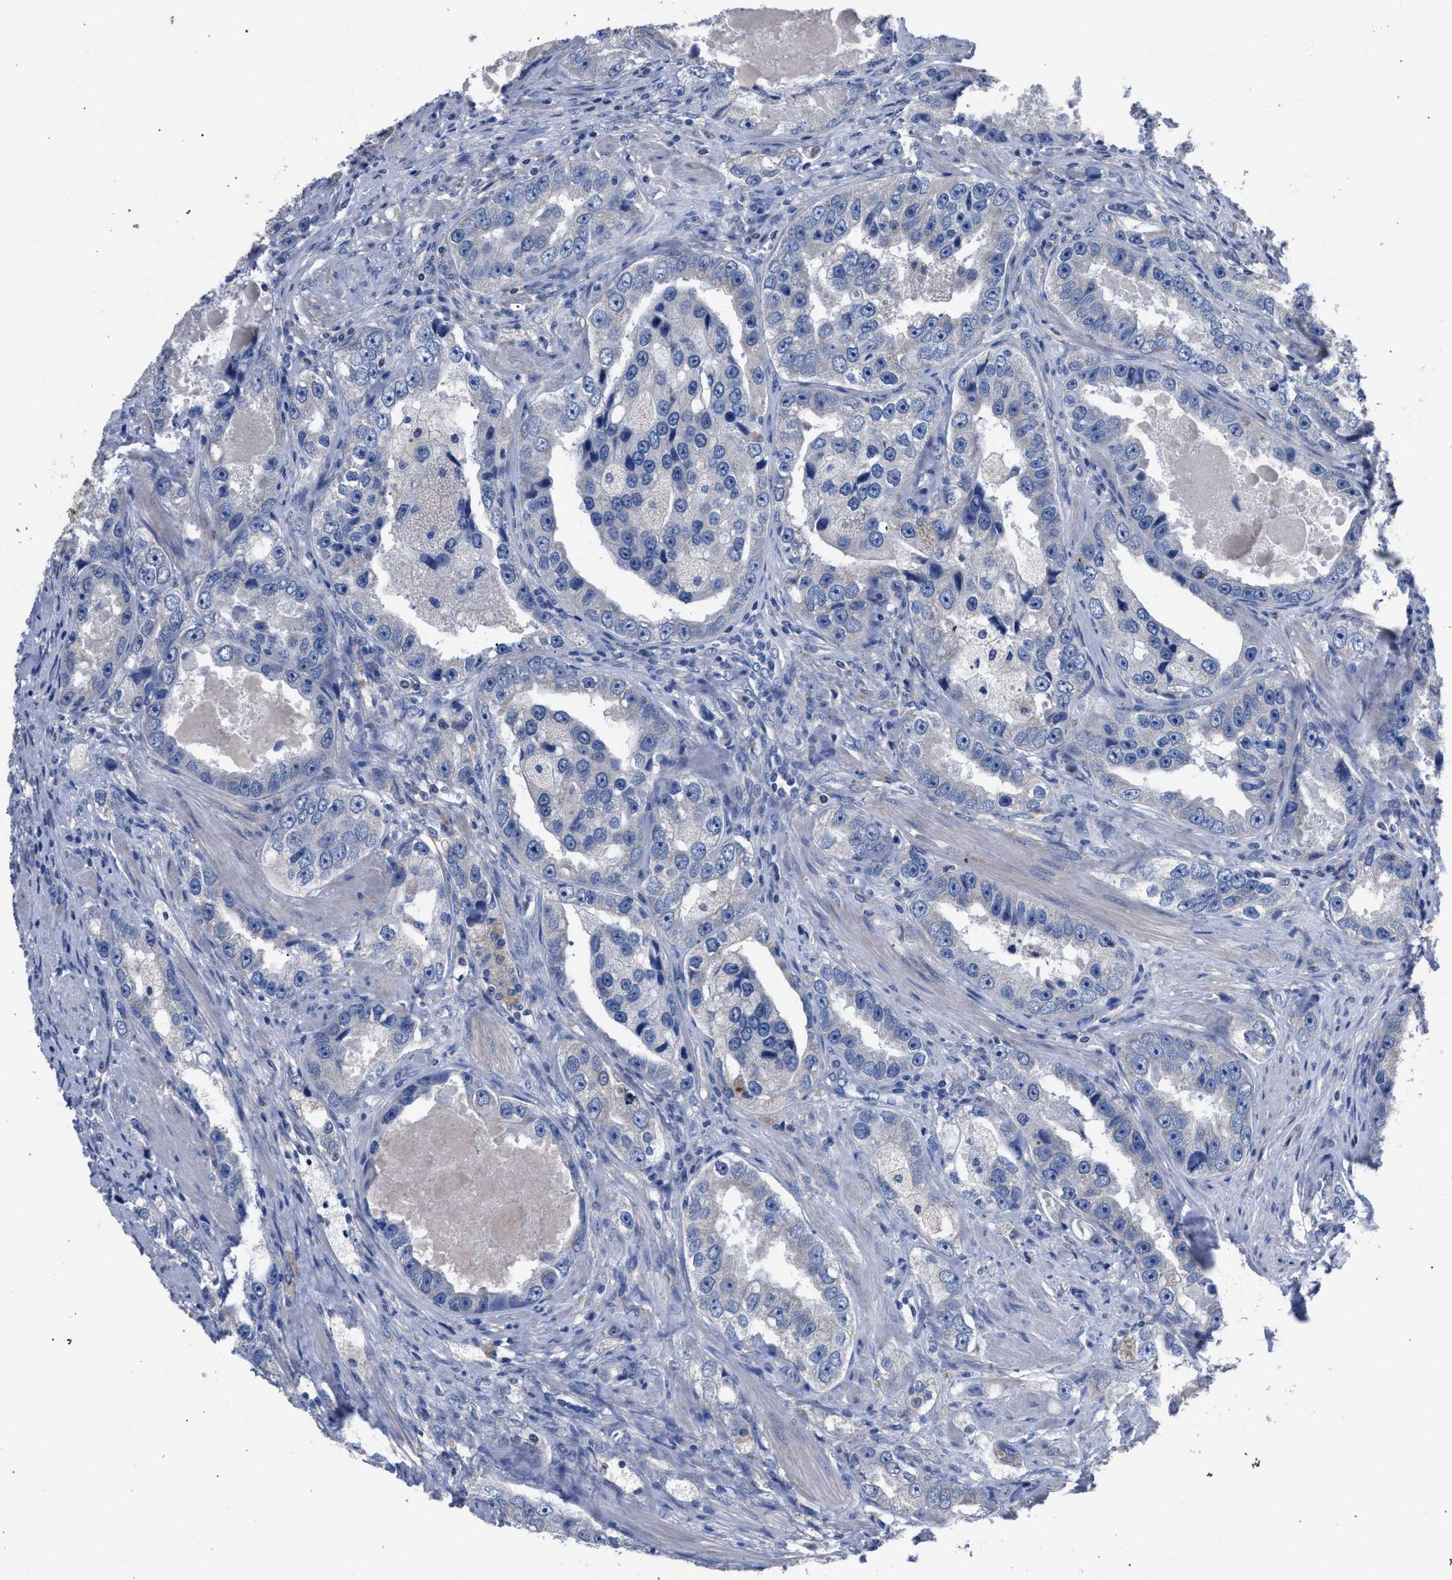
{"staining": {"intensity": "negative", "quantity": "none", "location": "none"}, "tissue": "prostate cancer", "cell_type": "Tumor cells", "image_type": "cancer", "snomed": [{"axis": "morphology", "description": "Adenocarcinoma, High grade"}, {"axis": "topography", "description": "Prostate"}], "caption": "Immunohistochemical staining of human adenocarcinoma (high-grade) (prostate) exhibits no significant positivity in tumor cells.", "gene": "CRYZ", "patient": {"sex": "male", "age": 63}}